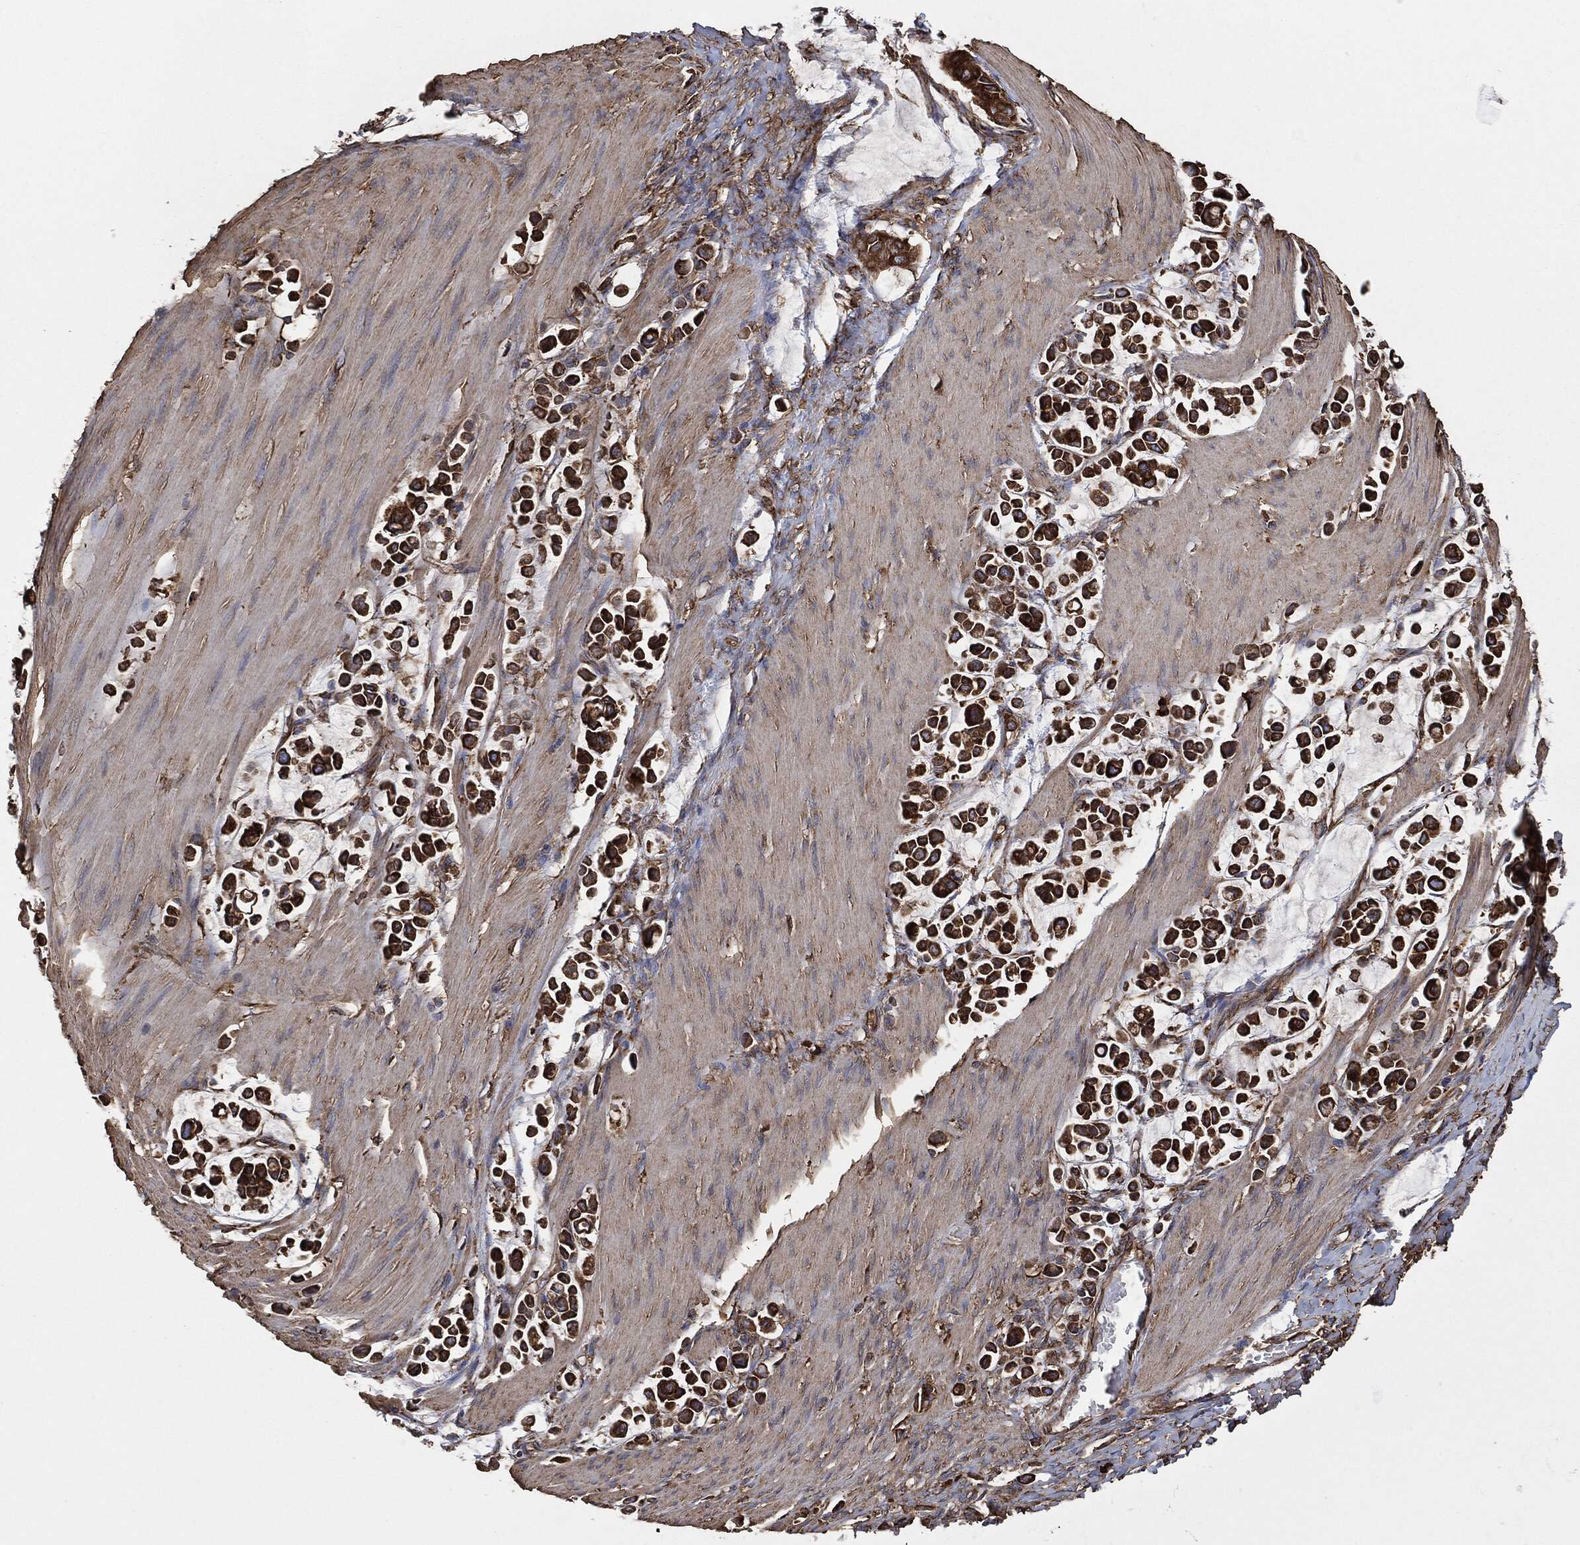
{"staining": {"intensity": "strong", "quantity": ">75%", "location": "cytoplasmic/membranous"}, "tissue": "stomach cancer", "cell_type": "Tumor cells", "image_type": "cancer", "snomed": [{"axis": "morphology", "description": "Adenocarcinoma, NOS"}, {"axis": "topography", "description": "Stomach"}], "caption": "High-magnification brightfield microscopy of stomach cancer (adenocarcinoma) stained with DAB (brown) and counterstained with hematoxylin (blue). tumor cells exhibit strong cytoplasmic/membranous staining is seen in about>75% of cells.", "gene": "AMFR", "patient": {"sex": "male", "age": 82}}